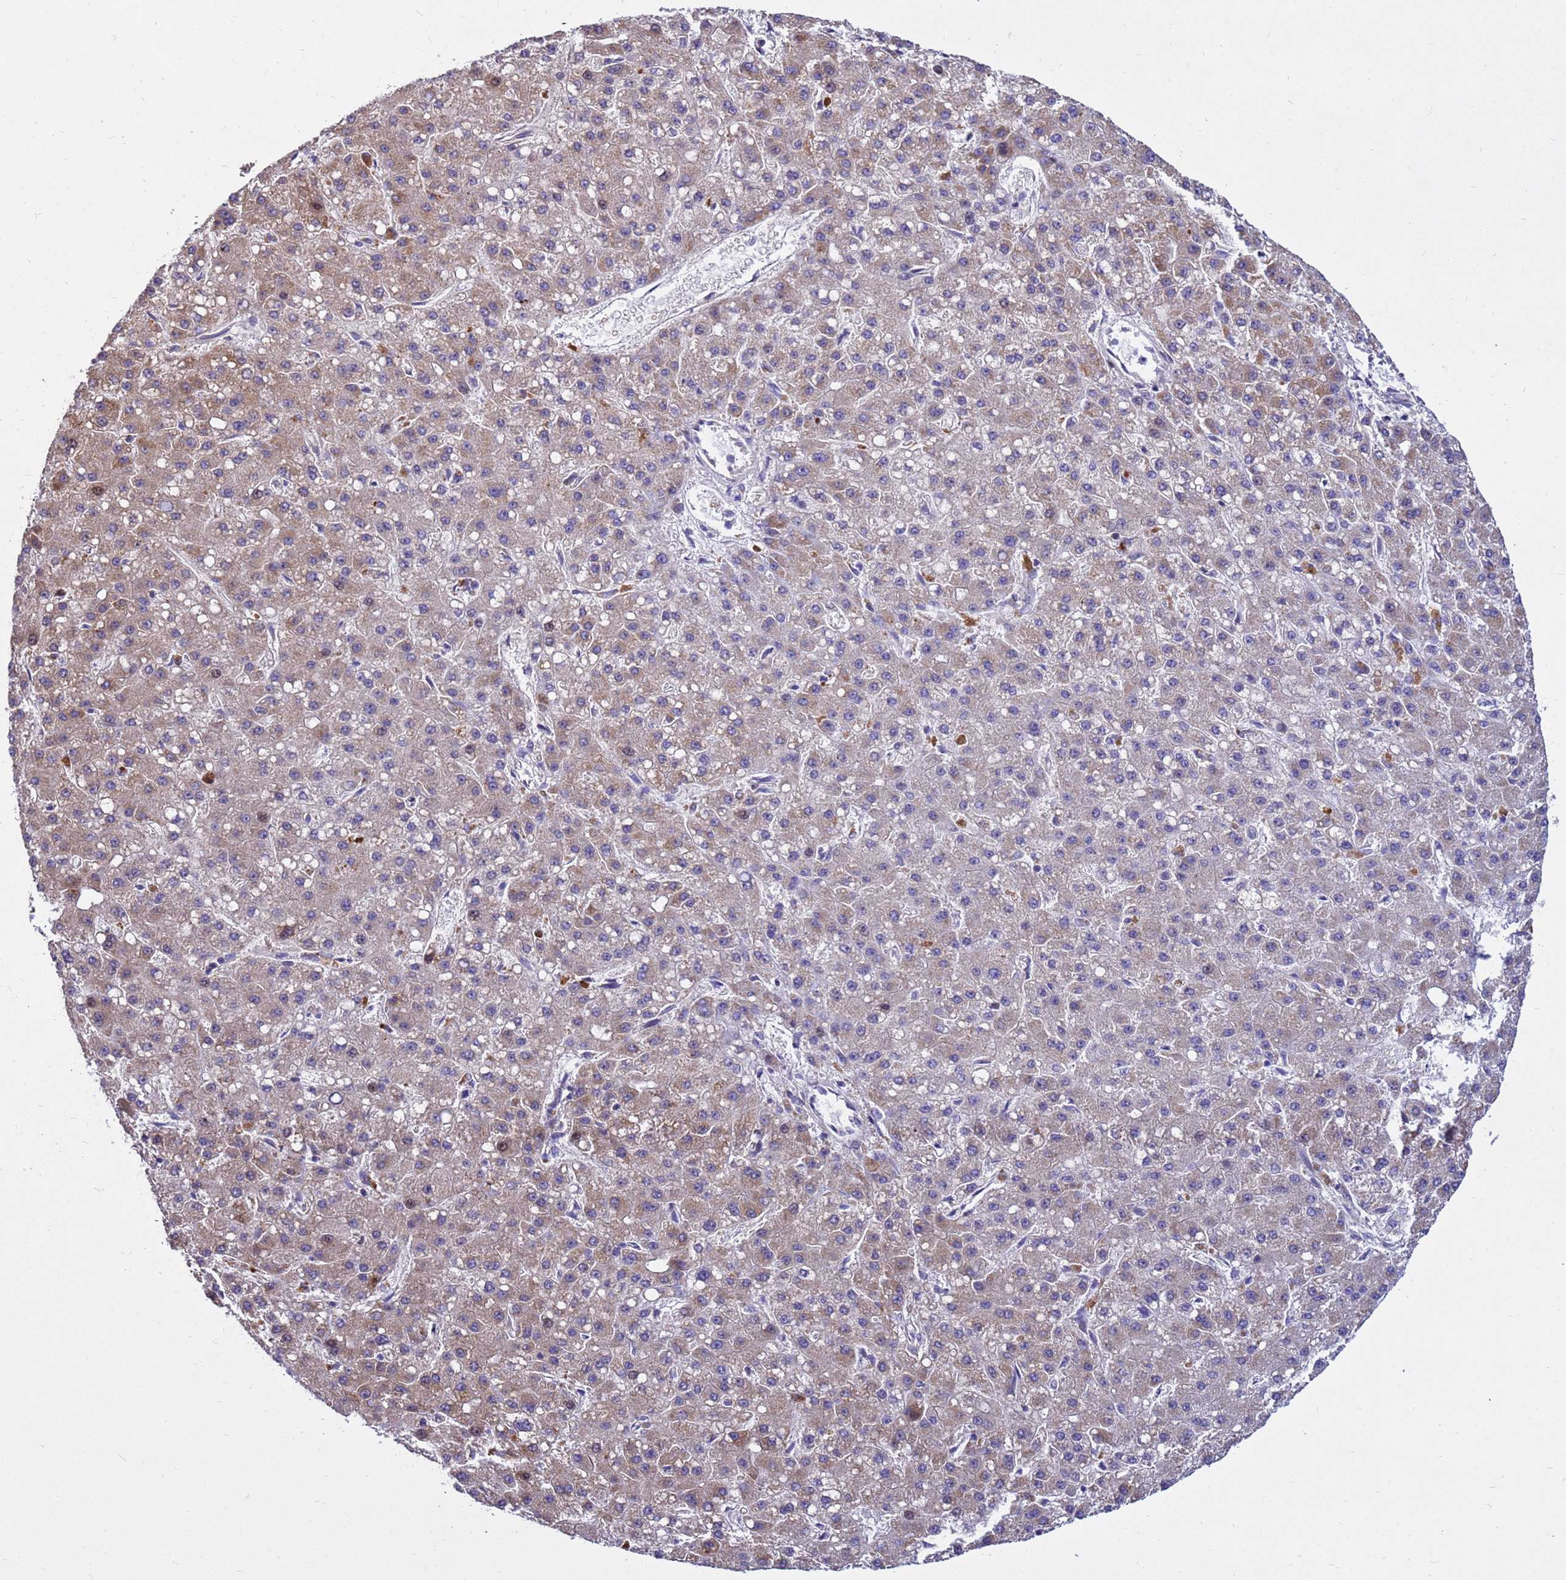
{"staining": {"intensity": "weak", "quantity": "25%-75%", "location": "cytoplasmic/membranous"}, "tissue": "liver cancer", "cell_type": "Tumor cells", "image_type": "cancer", "snomed": [{"axis": "morphology", "description": "Carcinoma, Hepatocellular, NOS"}, {"axis": "topography", "description": "Liver"}], "caption": "Immunohistochemical staining of human liver hepatocellular carcinoma shows low levels of weak cytoplasmic/membranous staining in approximately 25%-75% of tumor cells. (DAB IHC with brightfield microscopy, high magnification).", "gene": "TUBGCP3", "patient": {"sex": "male", "age": 67}}